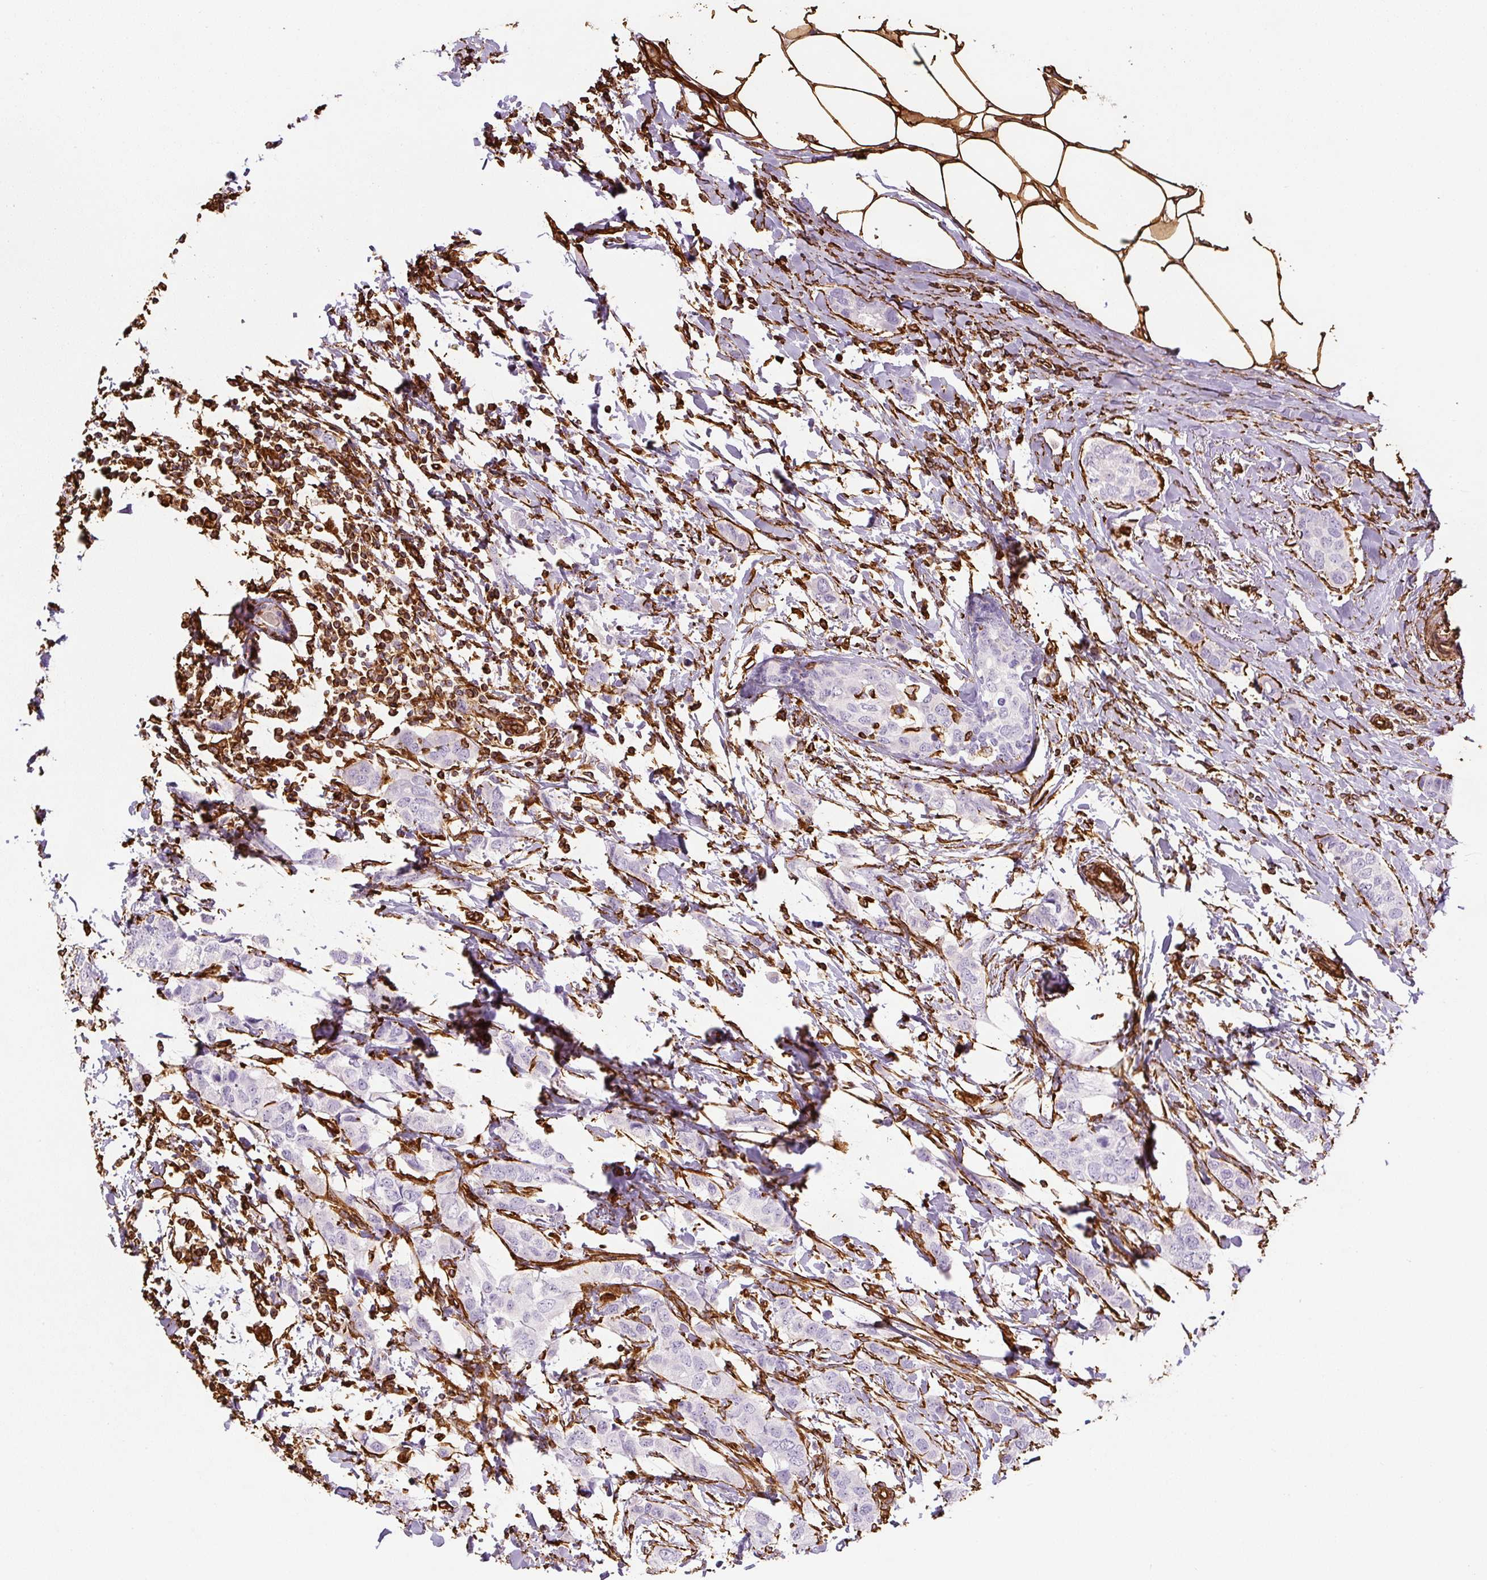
{"staining": {"intensity": "negative", "quantity": "none", "location": "none"}, "tissue": "breast cancer", "cell_type": "Tumor cells", "image_type": "cancer", "snomed": [{"axis": "morphology", "description": "Duct carcinoma"}, {"axis": "topography", "description": "Breast"}], "caption": "Immunohistochemistry histopathology image of human breast cancer stained for a protein (brown), which reveals no positivity in tumor cells. Brightfield microscopy of IHC stained with DAB (3,3'-diaminobenzidine) (brown) and hematoxylin (blue), captured at high magnification.", "gene": "VIM", "patient": {"sex": "female", "age": 50}}